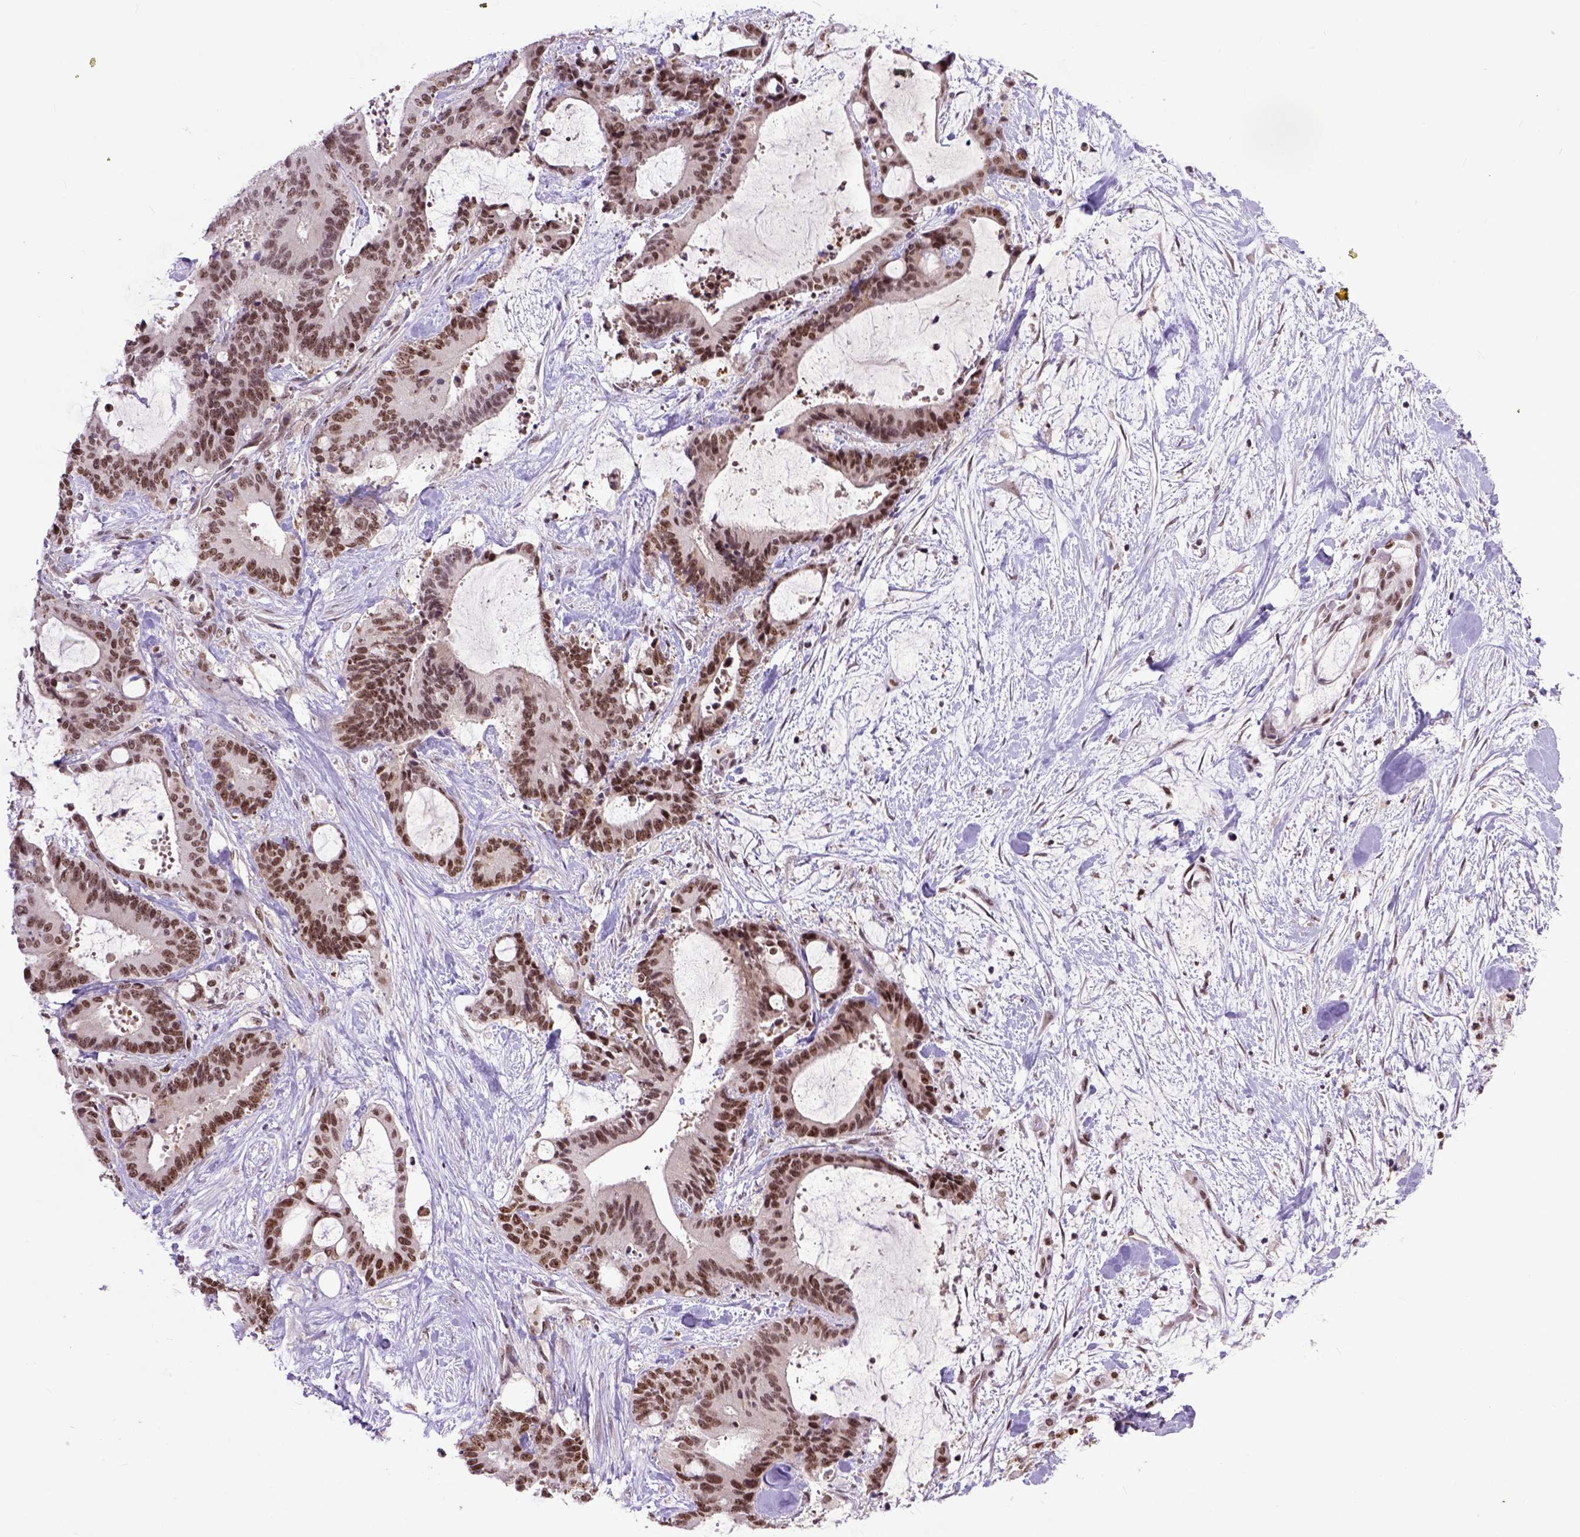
{"staining": {"intensity": "moderate", "quantity": ">75%", "location": "nuclear"}, "tissue": "liver cancer", "cell_type": "Tumor cells", "image_type": "cancer", "snomed": [{"axis": "morphology", "description": "Cholangiocarcinoma"}, {"axis": "topography", "description": "Liver"}], "caption": "Liver cancer (cholangiocarcinoma) tissue exhibits moderate nuclear expression in about >75% of tumor cells (DAB (3,3'-diaminobenzidine) IHC, brown staining for protein, blue staining for nuclei).", "gene": "RCC2", "patient": {"sex": "female", "age": 73}}